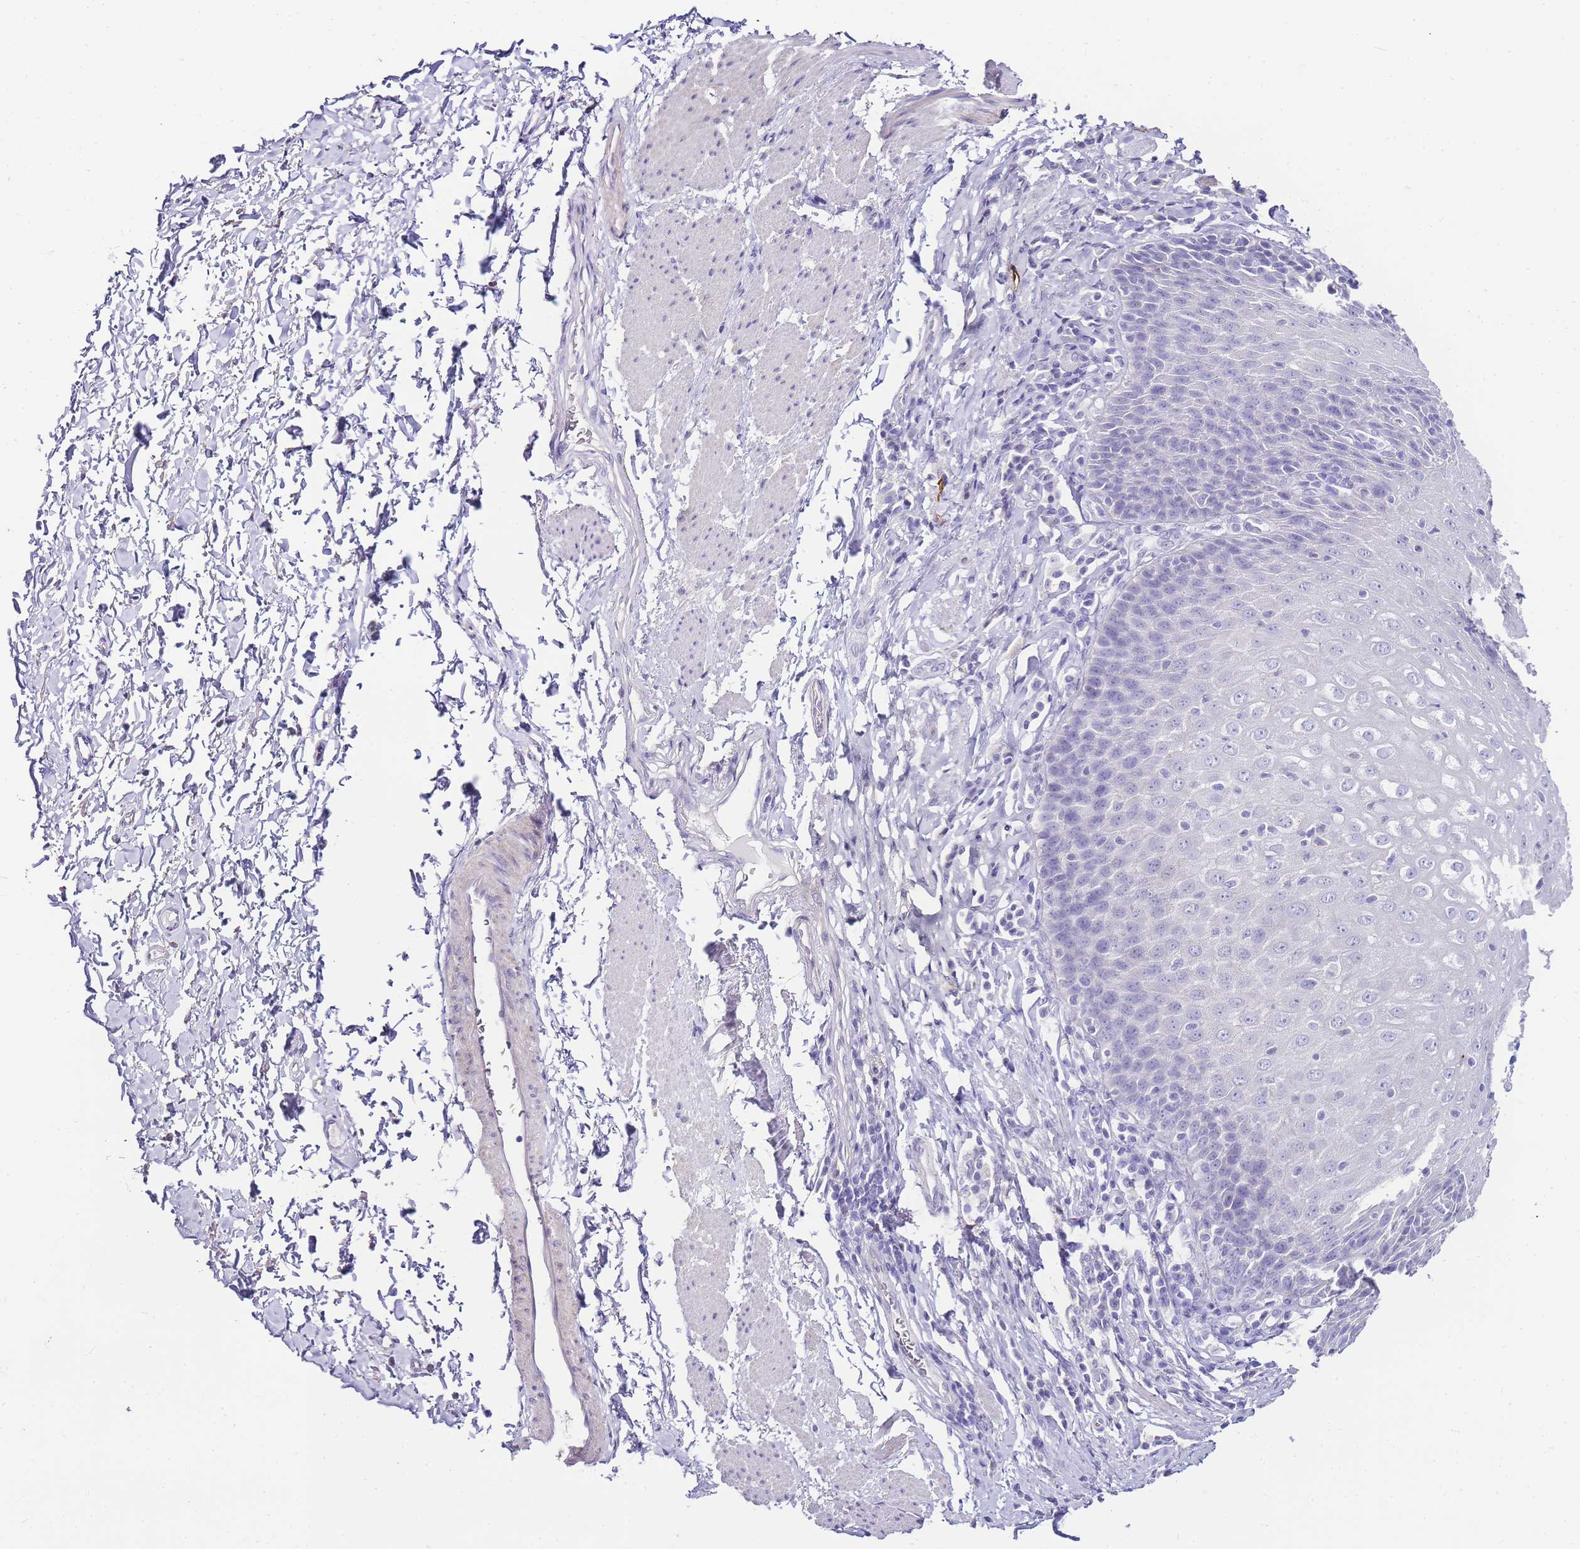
{"staining": {"intensity": "negative", "quantity": "none", "location": "none"}, "tissue": "esophagus", "cell_type": "Squamous epithelial cells", "image_type": "normal", "snomed": [{"axis": "morphology", "description": "Normal tissue, NOS"}, {"axis": "topography", "description": "Esophagus"}], "caption": "There is no significant staining in squamous epithelial cells of esophagus. (Immunohistochemistry, brightfield microscopy, high magnification).", "gene": "DPP4", "patient": {"sex": "female", "age": 61}}